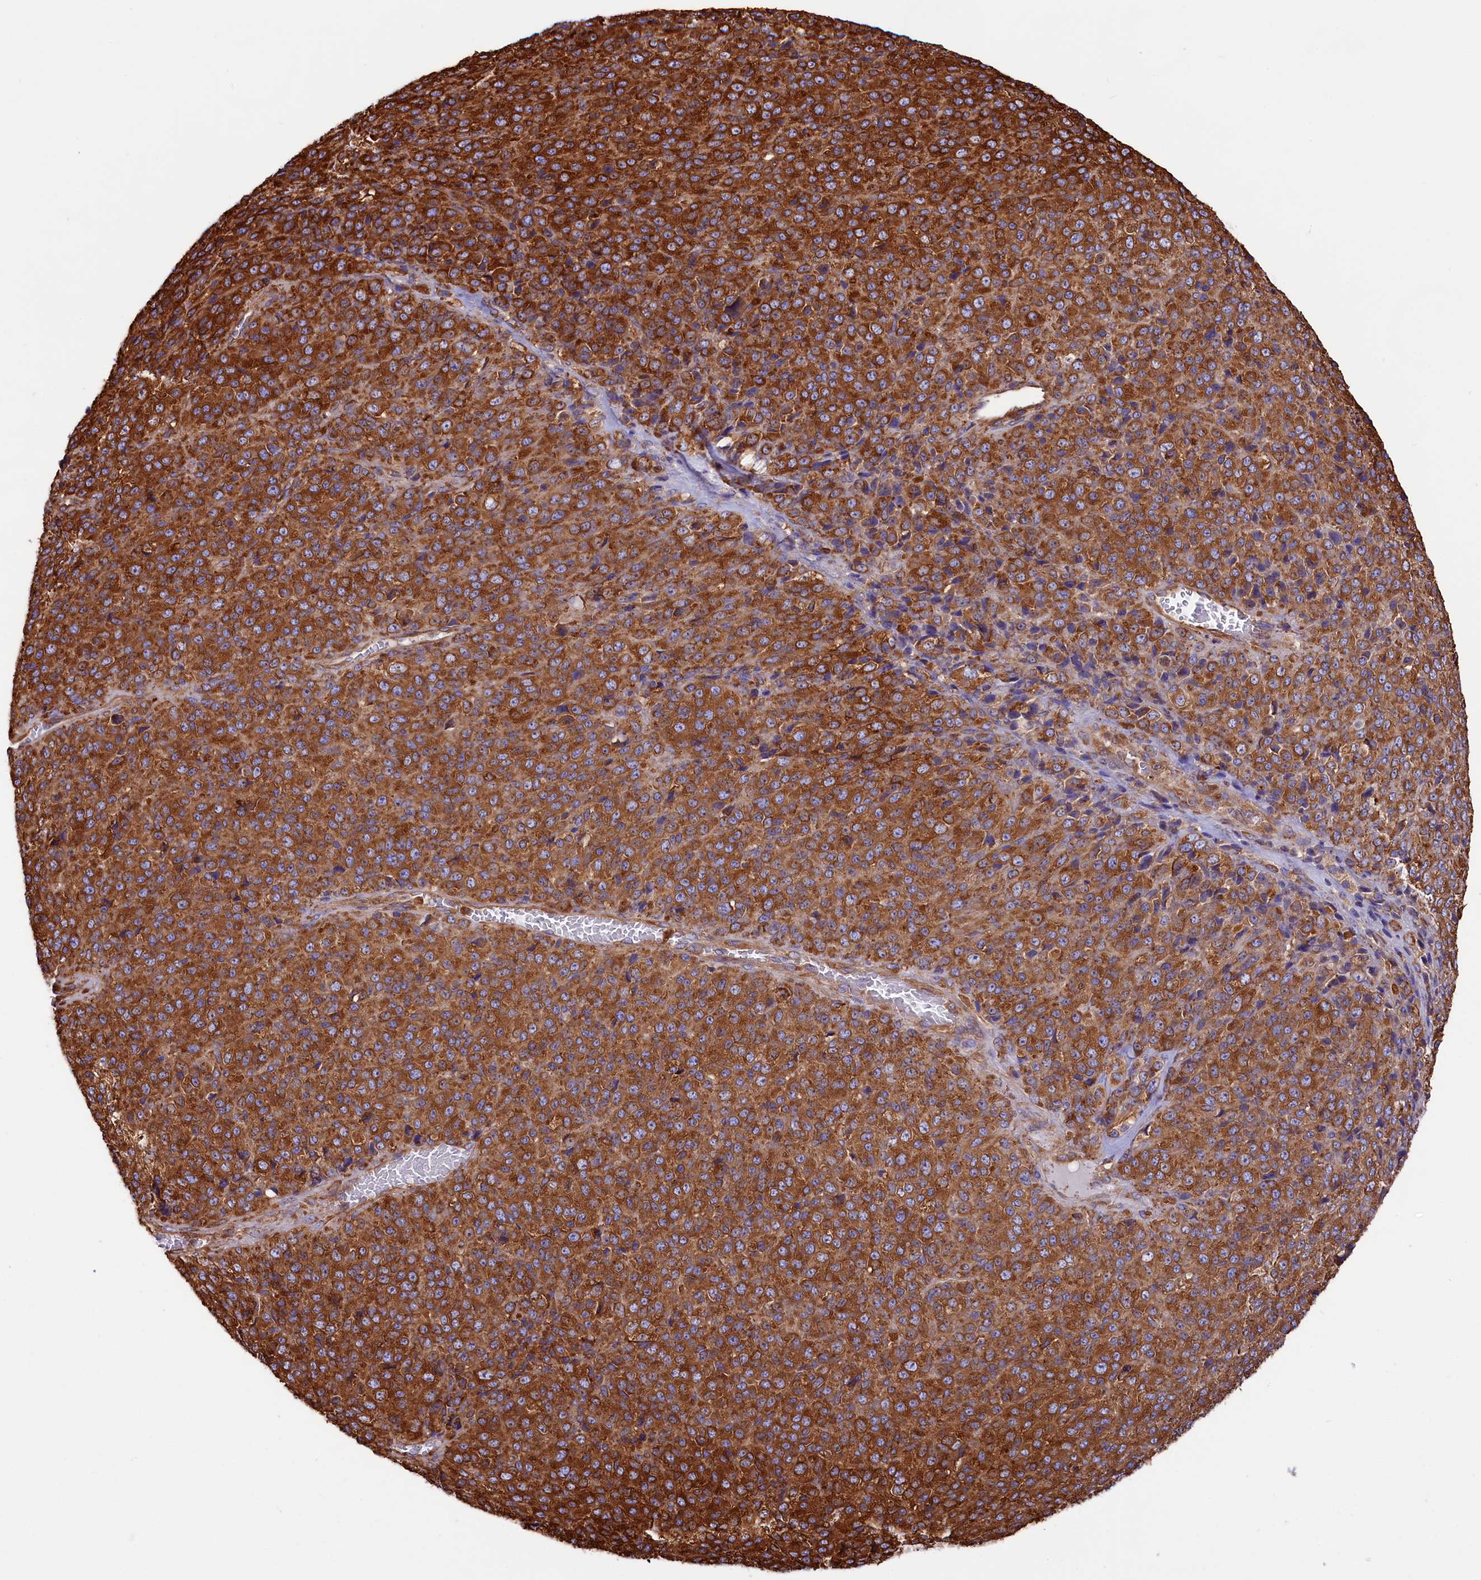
{"staining": {"intensity": "strong", "quantity": ">75%", "location": "cytoplasmic/membranous"}, "tissue": "melanoma", "cell_type": "Tumor cells", "image_type": "cancer", "snomed": [{"axis": "morphology", "description": "Malignant melanoma, Metastatic site"}, {"axis": "topography", "description": "Brain"}], "caption": "High-power microscopy captured an immunohistochemistry (IHC) histopathology image of malignant melanoma (metastatic site), revealing strong cytoplasmic/membranous positivity in approximately >75% of tumor cells.", "gene": "GYS1", "patient": {"sex": "female", "age": 56}}